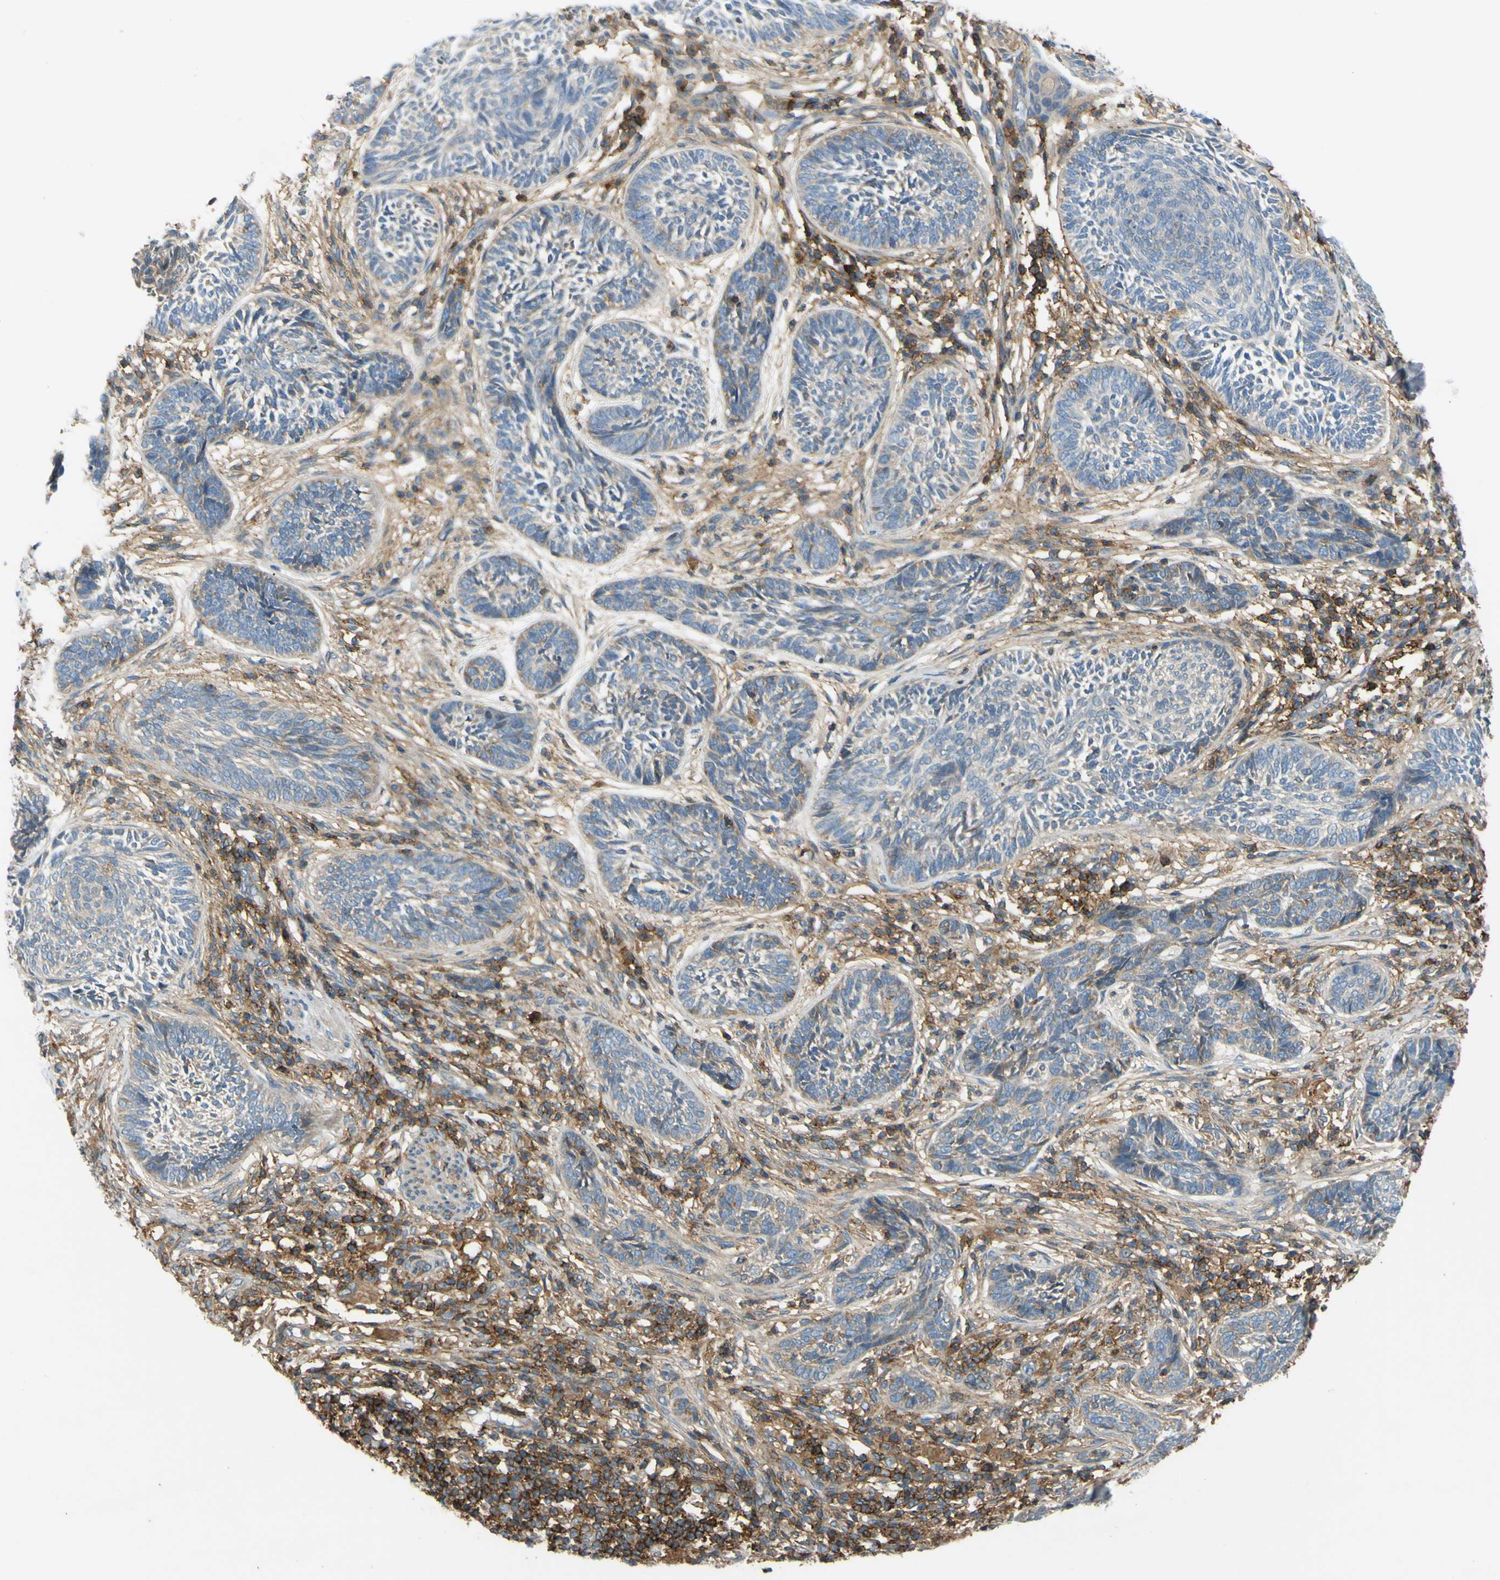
{"staining": {"intensity": "weak", "quantity": "<25%", "location": "cytoplasmic/membranous"}, "tissue": "skin cancer", "cell_type": "Tumor cells", "image_type": "cancer", "snomed": [{"axis": "morphology", "description": "Papilloma, NOS"}, {"axis": "morphology", "description": "Basal cell carcinoma"}, {"axis": "topography", "description": "Skin"}], "caption": "High power microscopy image of an IHC photomicrograph of skin basal cell carcinoma, revealing no significant positivity in tumor cells. The staining was performed using DAB (3,3'-diaminobenzidine) to visualize the protein expression in brown, while the nuclei were stained in blue with hematoxylin (Magnification: 20x).", "gene": "POR", "patient": {"sex": "male", "age": 87}}